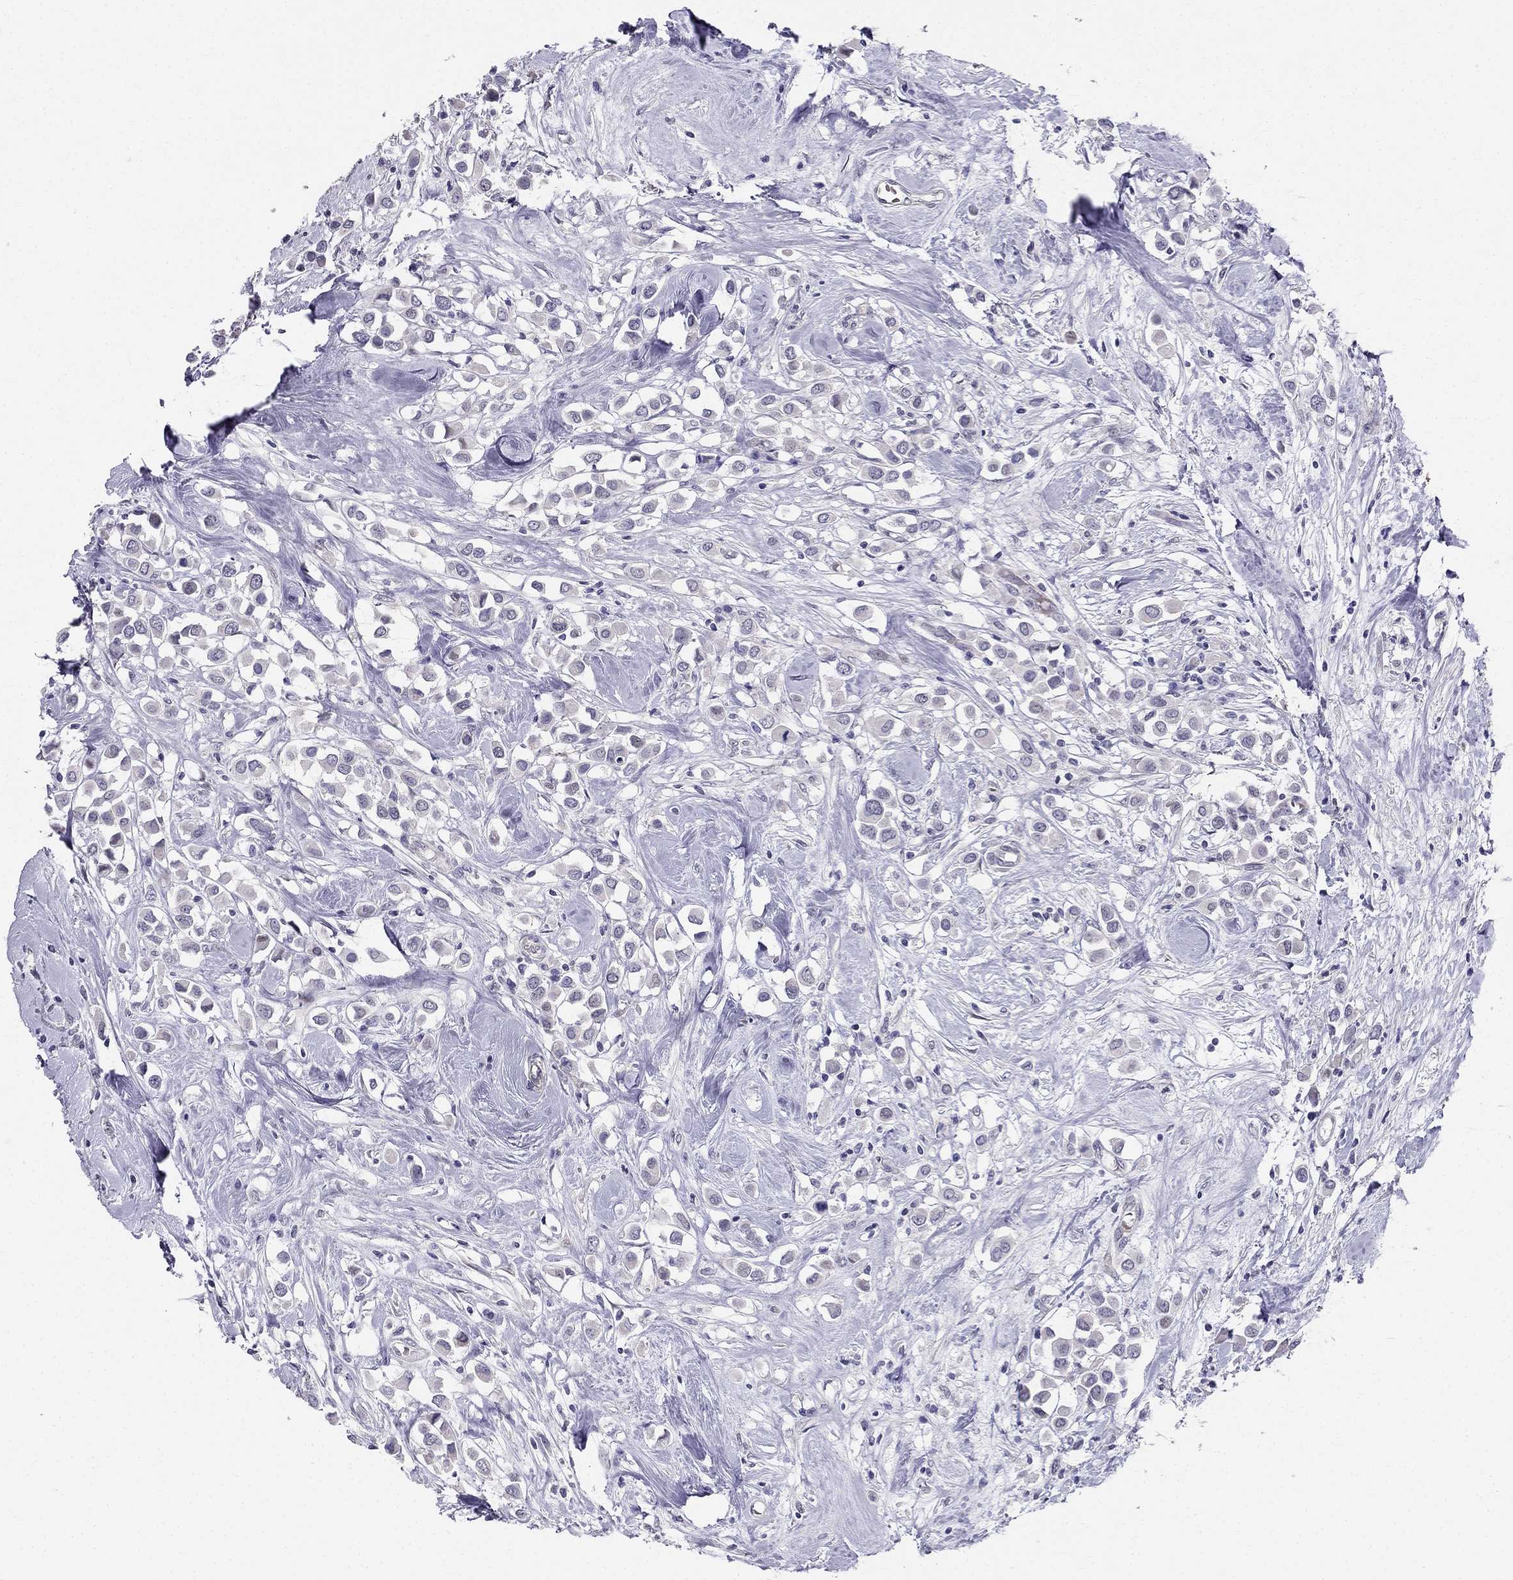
{"staining": {"intensity": "negative", "quantity": "none", "location": "none"}, "tissue": "breast cancer", "cell_type": "Tumor cells", "image_type": "cancer", "snomed": [{"axis": "morphology", "description": "Duct carcinoma"}, {"axis": "topography", "description": "Breast"}], "caption": "Protein analysis of breast cancer shows no significant staining in tumor cells. The staining was performed using DAB to visualize the protein expression in brown, while the nuclei were stained in blue with hematoxylin (Magnification: 20x).", "gene": "BAG5", "patient": {"sex": "female", "age": 61}}